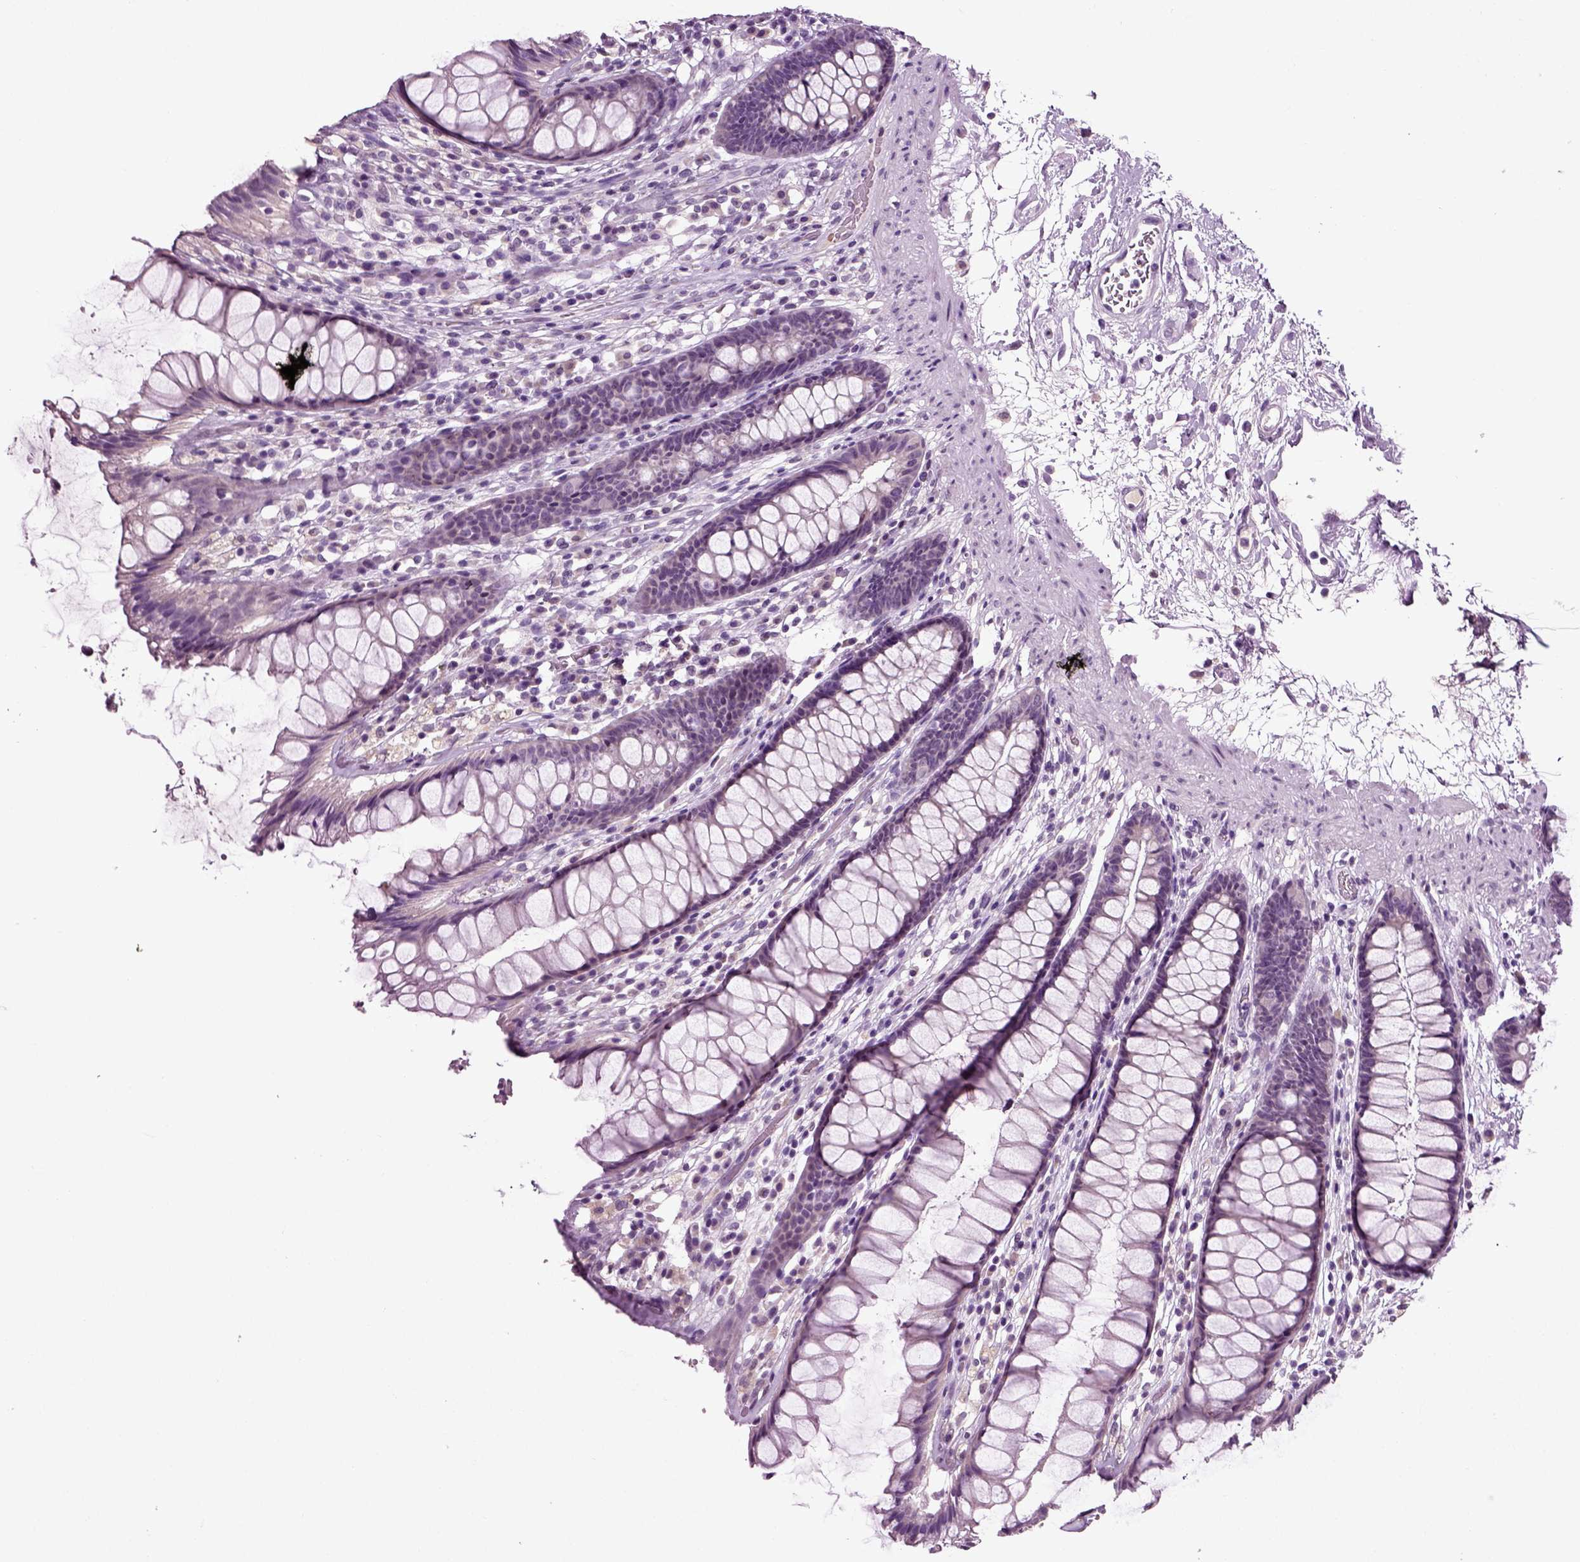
{"staining": {"intensity": "negative", "quantity": "none", "location": "none"}, "tissue": "rectum", "cell_type": "Glandular cells", "image_type": "normal", "snomed": [{"axis": "morphology", "description": "Normal tissue, NOS"}, {"axis": "topography", "description": "Rectum"}], "caption": "The image displays no staining of glandular cells in benign rectum. (Immunohistochemistry (ihc), brightfield microscopy, high magnification).", "gene": "SPATA17", "patient": {"sex": "male", "age": 72}}